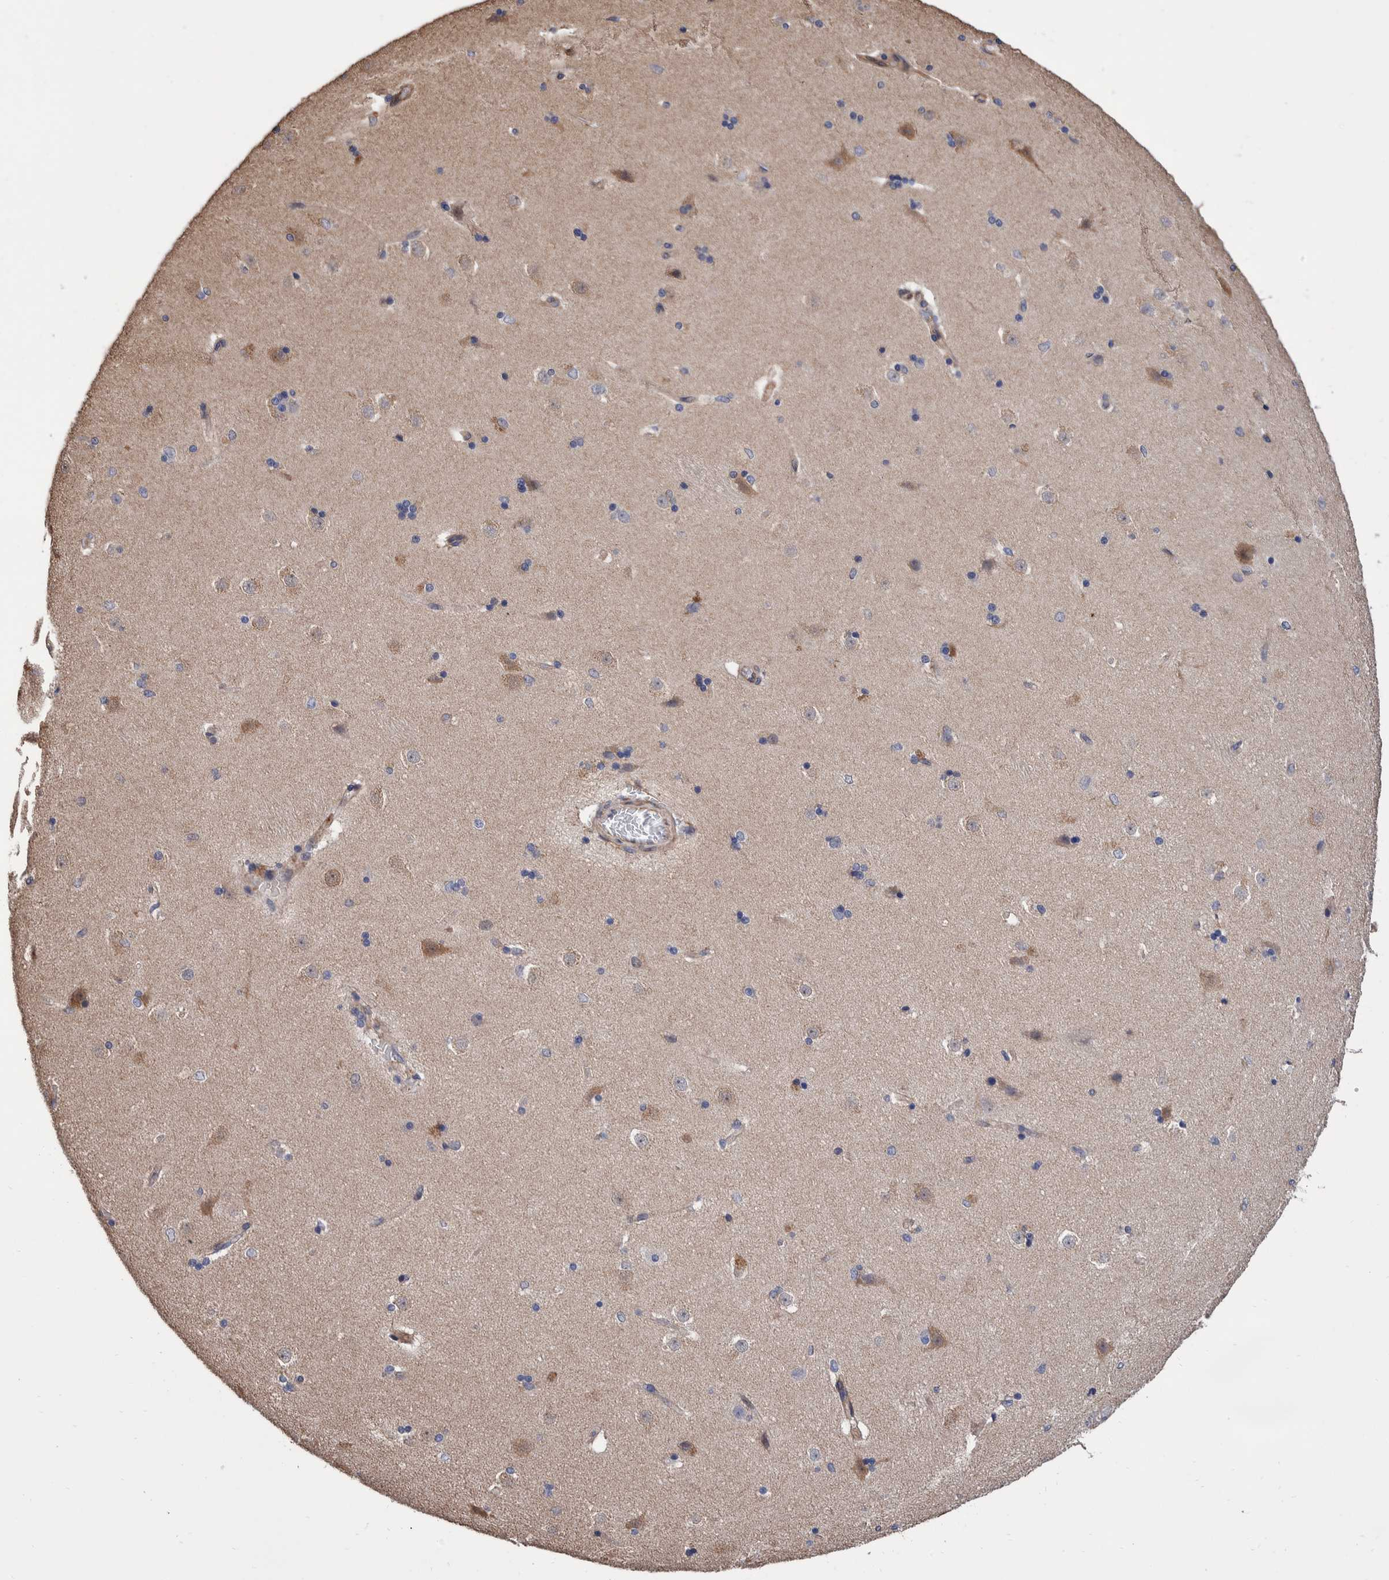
{"staining": {"intensity": "negative", "quantity": "none", "location": "none"}, "tissue": "caudate", "cell_type": "Glial cells", "image_type": "normal", "snomed": [{"axis": "morphology", "description": "Normal tissue, NOS"}, {"axis": "topography", "description": "Lateral ventricle wall"}], "caption": "DAB immunohistochemical staining of normal caudate exhibits no significant expression in glial cells.", "gene": "SLC45A4", "patient": {"sex": "female", "age": 19}}